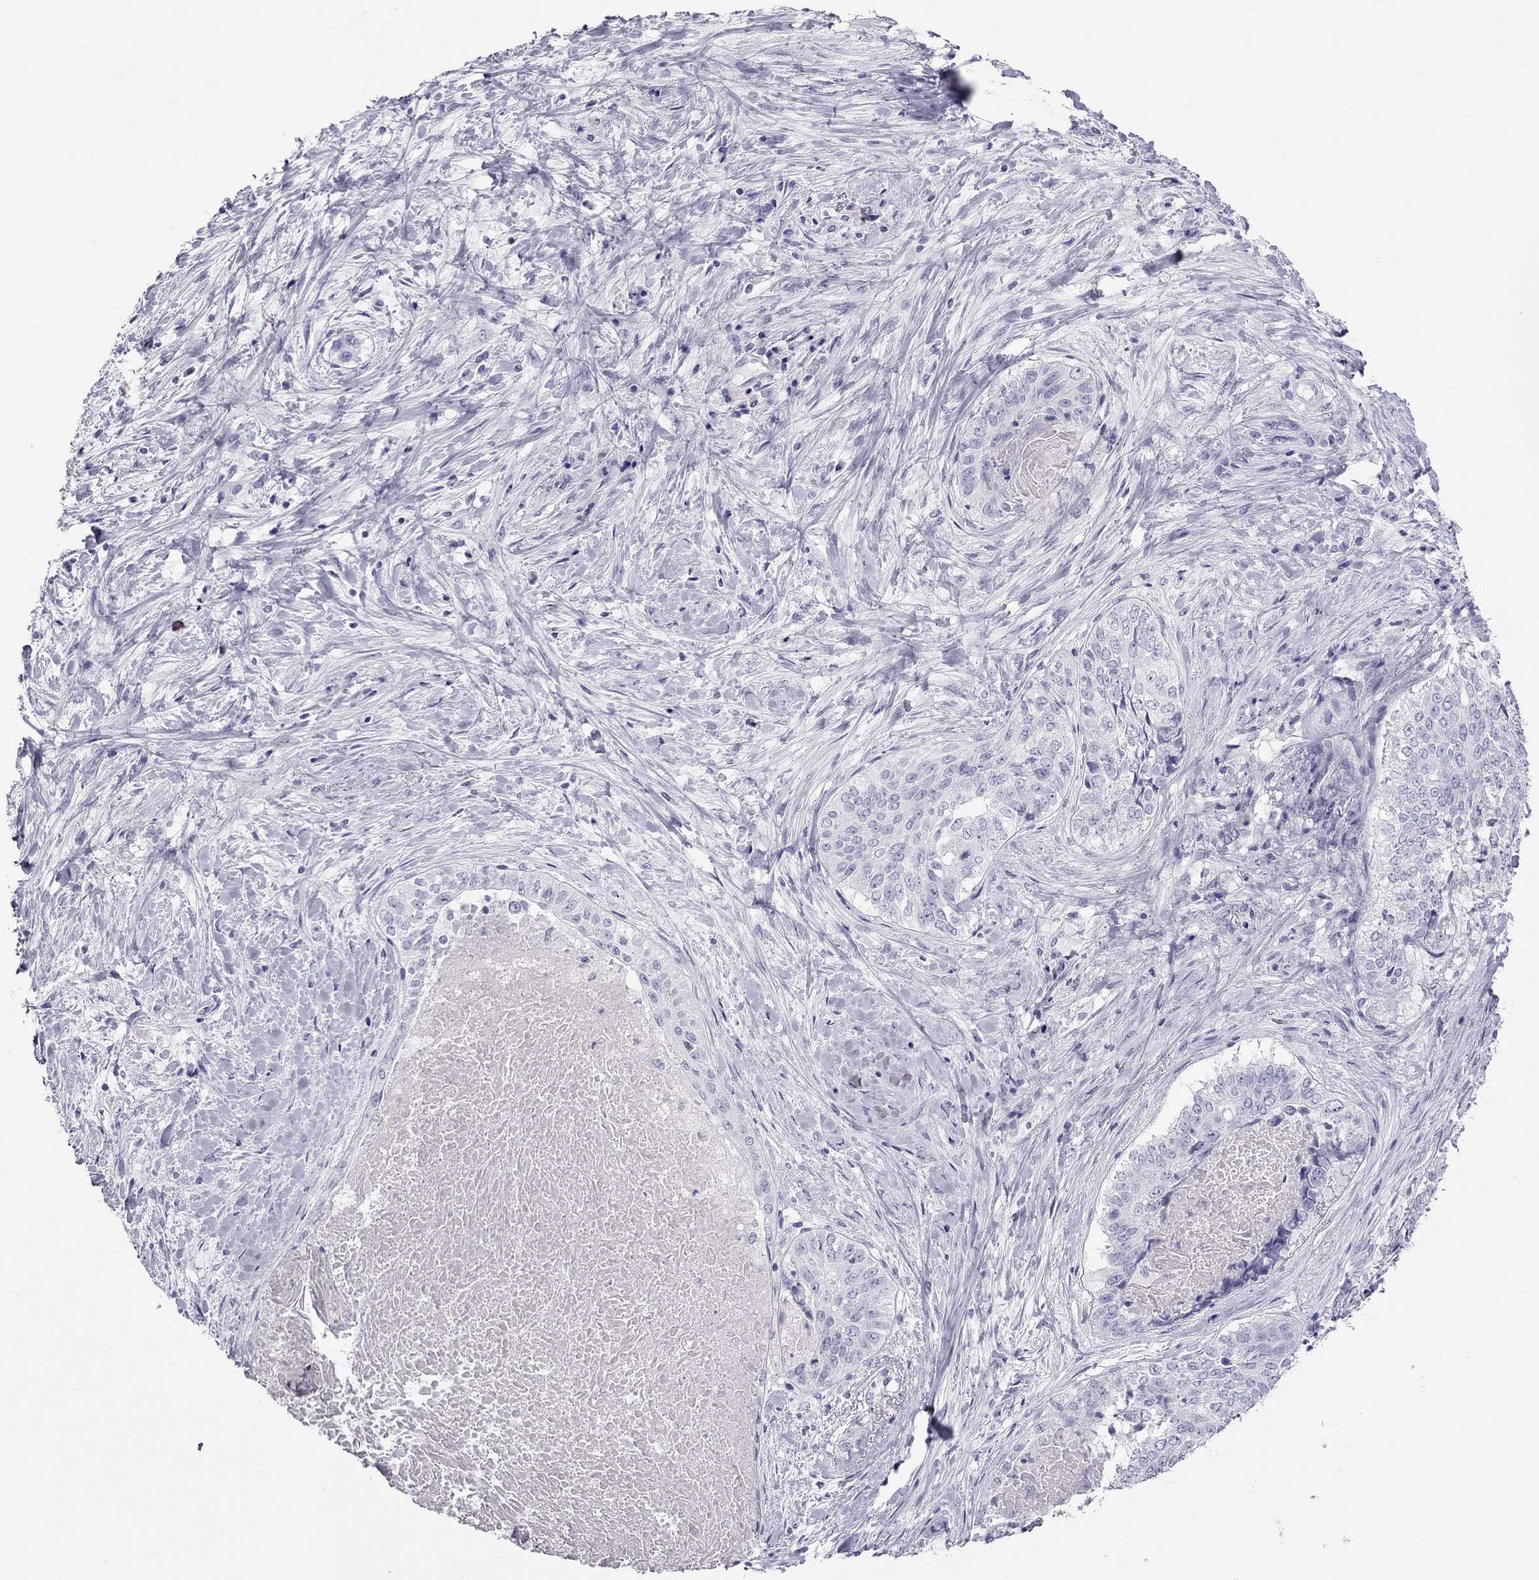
{"staining": {"intensity": "negative", "quantity": "none", "location": "none"}, "tissue": "lung cancer", "cell_type": "Tumor cells", "image_type": "cancer", "snomed": [{"axis": "morphology", "description": "Squamous cell carcinoma, NOS"}, {"axis": "topography", "description": "Lung"}], "caption": "Tumor cells are negative for brown protein staining in lung cancer.", "gene": "TEX14", "patient": {"sex": "male", "age": 64}}